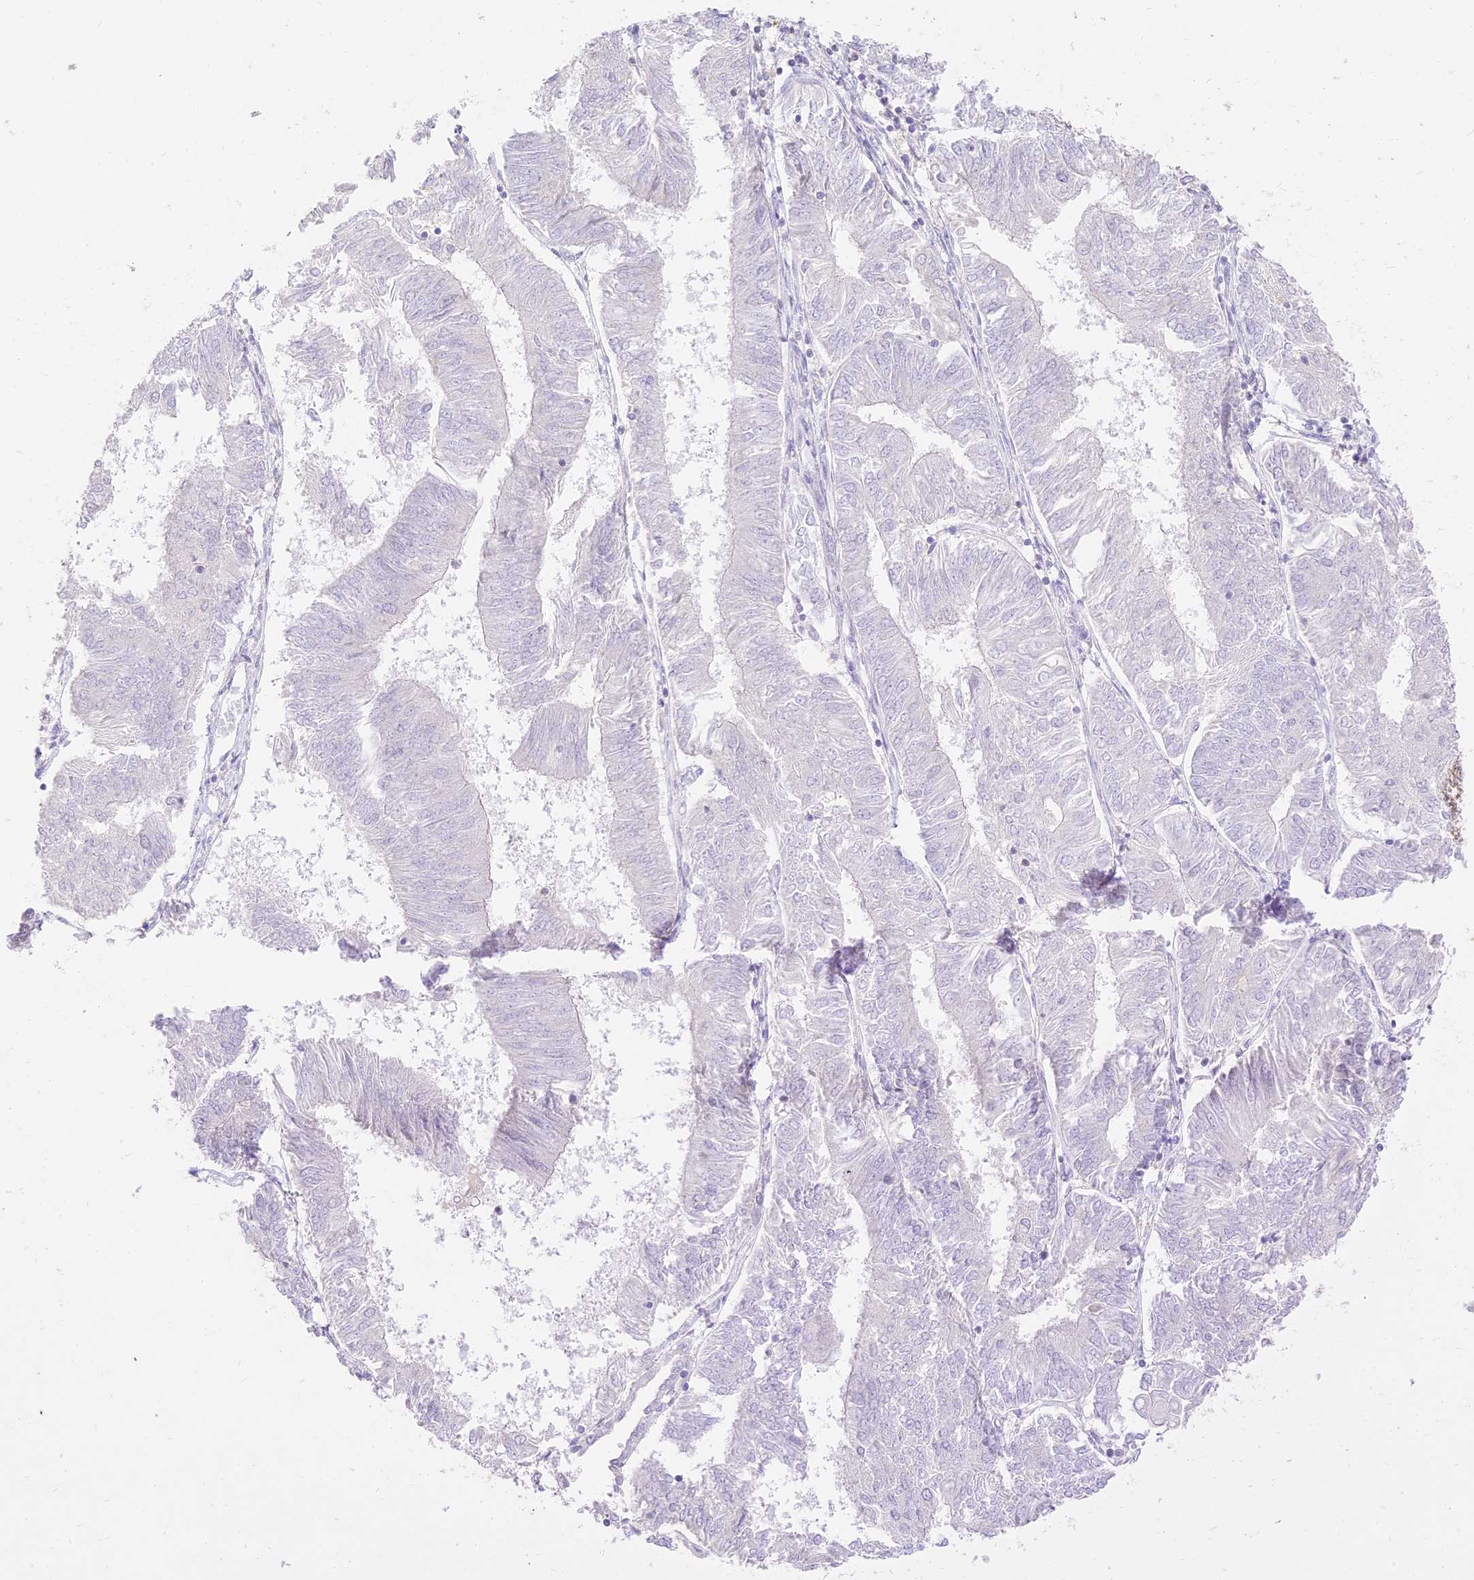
{"staining": {"intensity": "negative", "quantity": "none", "location": "none"}, "tissue": "endometrial cancer", "cell_type": "Tumor cells", "image_type": "cancer", "snomed": [{"axis": "morphology", "description": "Adenocarcinoma, NOS"}, {"axis": "topography", "description": "Endometrium"}], "caption": "Tumor cells show no significant protein positivity in endometrial cancer.", "gene": "SEC13", "patient": {"sex": "female", "age": 58}}